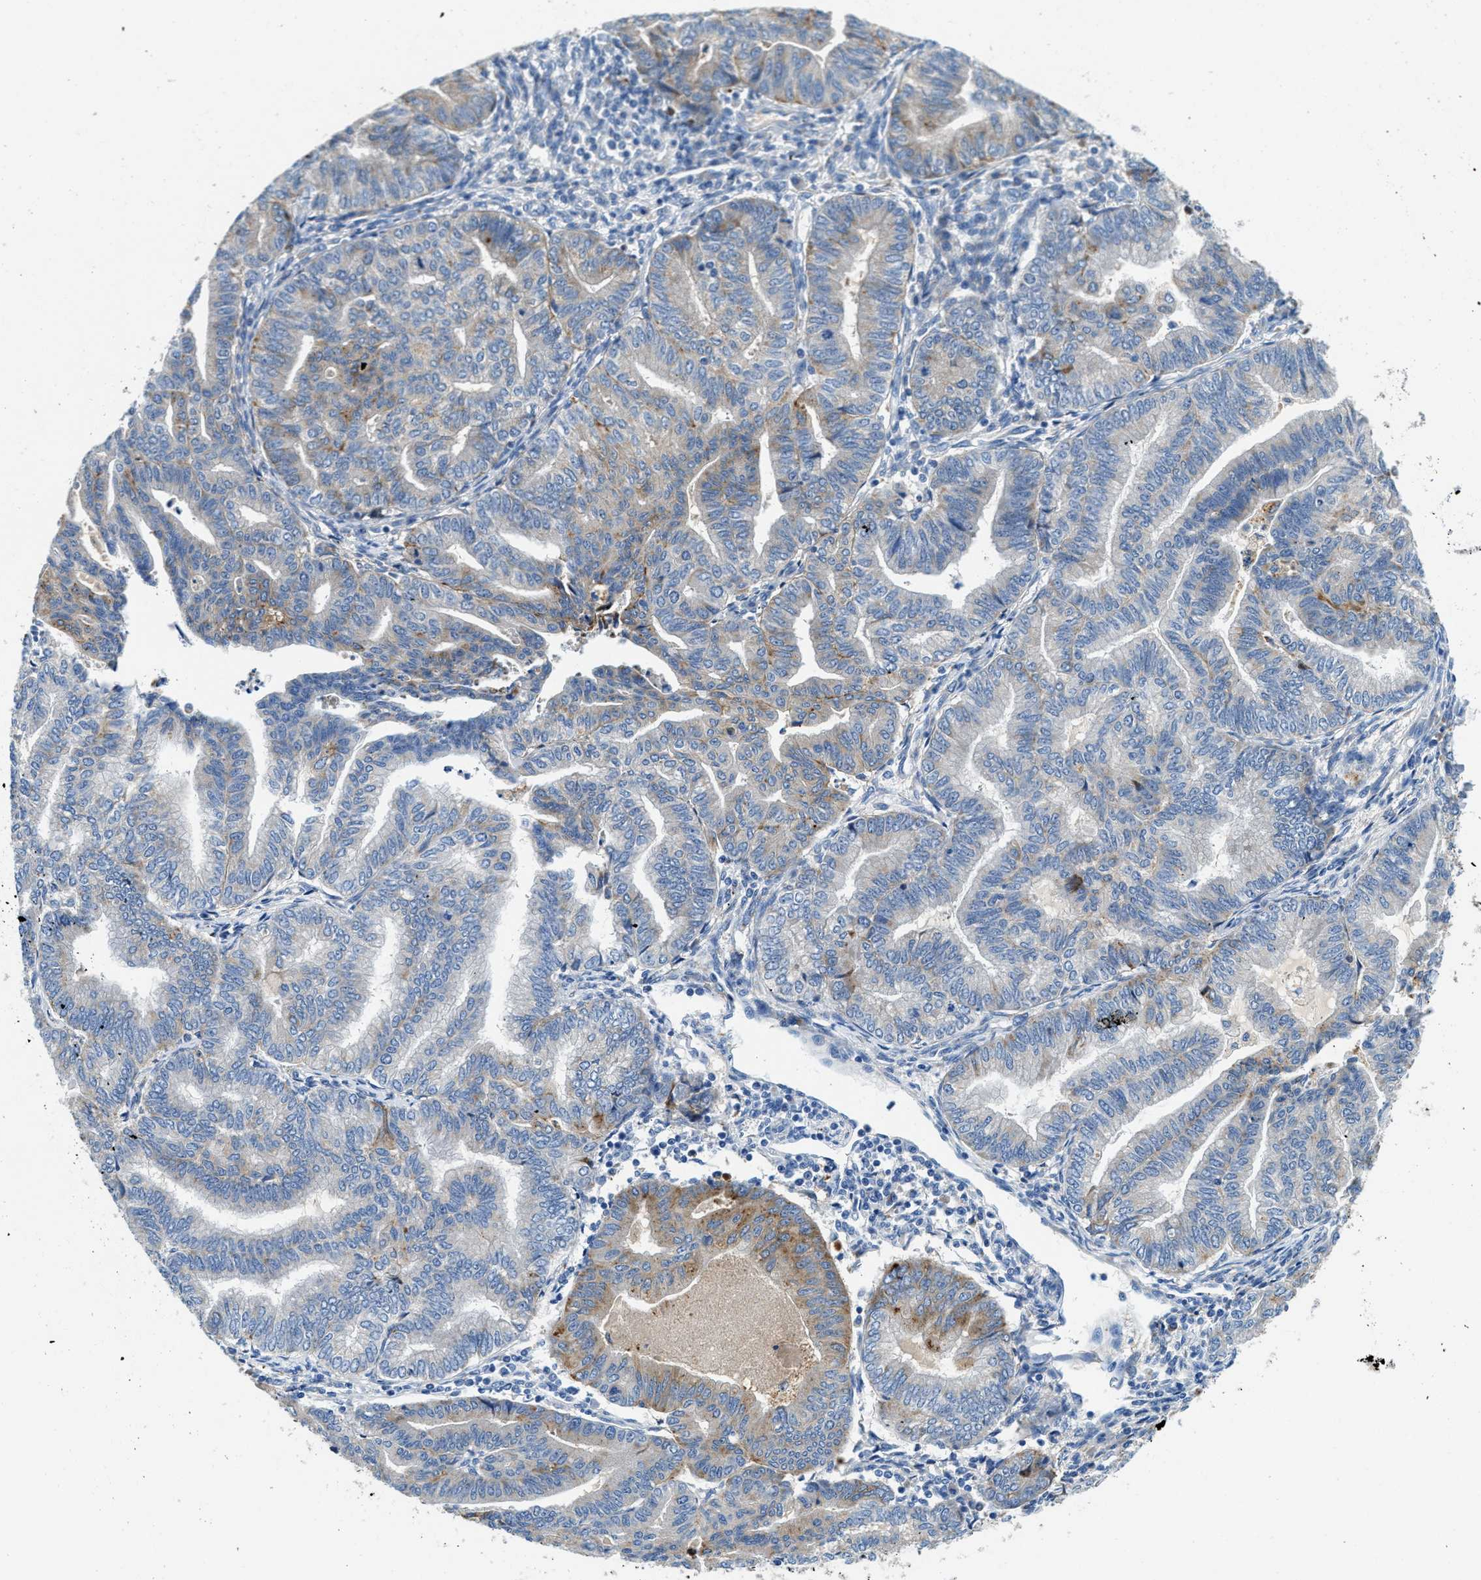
{"staining": {"intensity": "moderate", "quantity": "<25%", "location": "cytoplasmic/membranous"}, "tissue": "endometrial cancer", "cell_type": "Tumor cells", "image_type": "cancer", "snomed": [{"axis": "morphology", "description": "Adenocarcinoma, NOS"}, {"axis": "topography", "description": "Endometrium"}], "caption": "Human endometrial cancer (adenocarcinoma) stained with a brown dye demonstrates moderate cytoplasmic/membranous positive staining in about <25% of tumor cells.", "gene": "TSPAN3", "patient": {"sex": "female", "age": 79}}